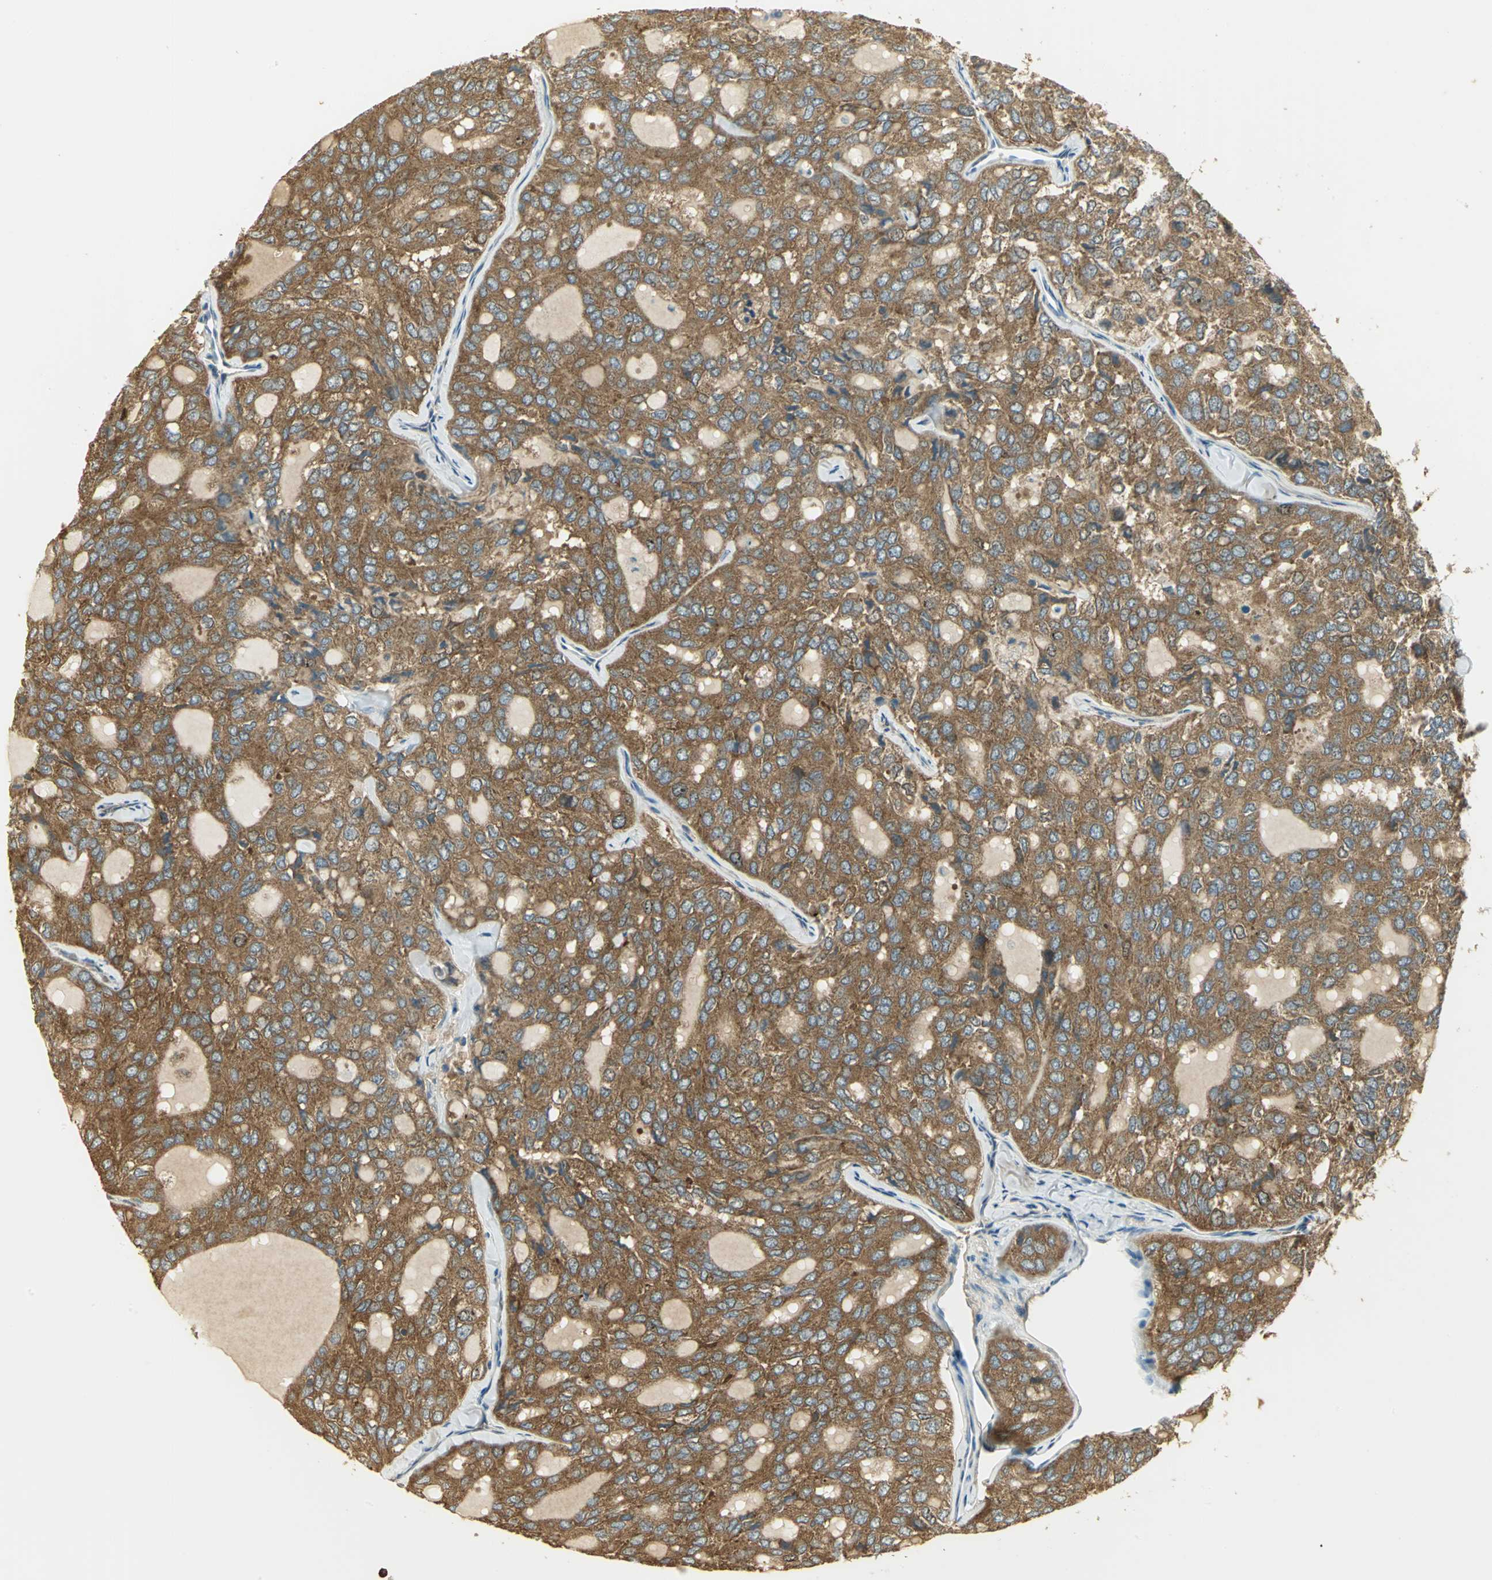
{"staining": {"intensity": "moderate", "quantity": ">75%", "location": "cytoplasmic/membranous"}, "tissue": "thyroid cancer", "cell_type": "Tumor cells", "image_type": "cancer", "snomed": [{"axis": "morphology", "description": "Follicular adenoma carcinoma, NOS"}, {"axis": "topography", "description": "Thyroid gland"}], "caption": "Follicular adenoma carcinoma (thyroid) tissue exhibits moderate cytoplasmic/membranous staining in about >75% of tumor cells", "gene": "RARS1", "patient": {"sex": "male", "age": 75}}